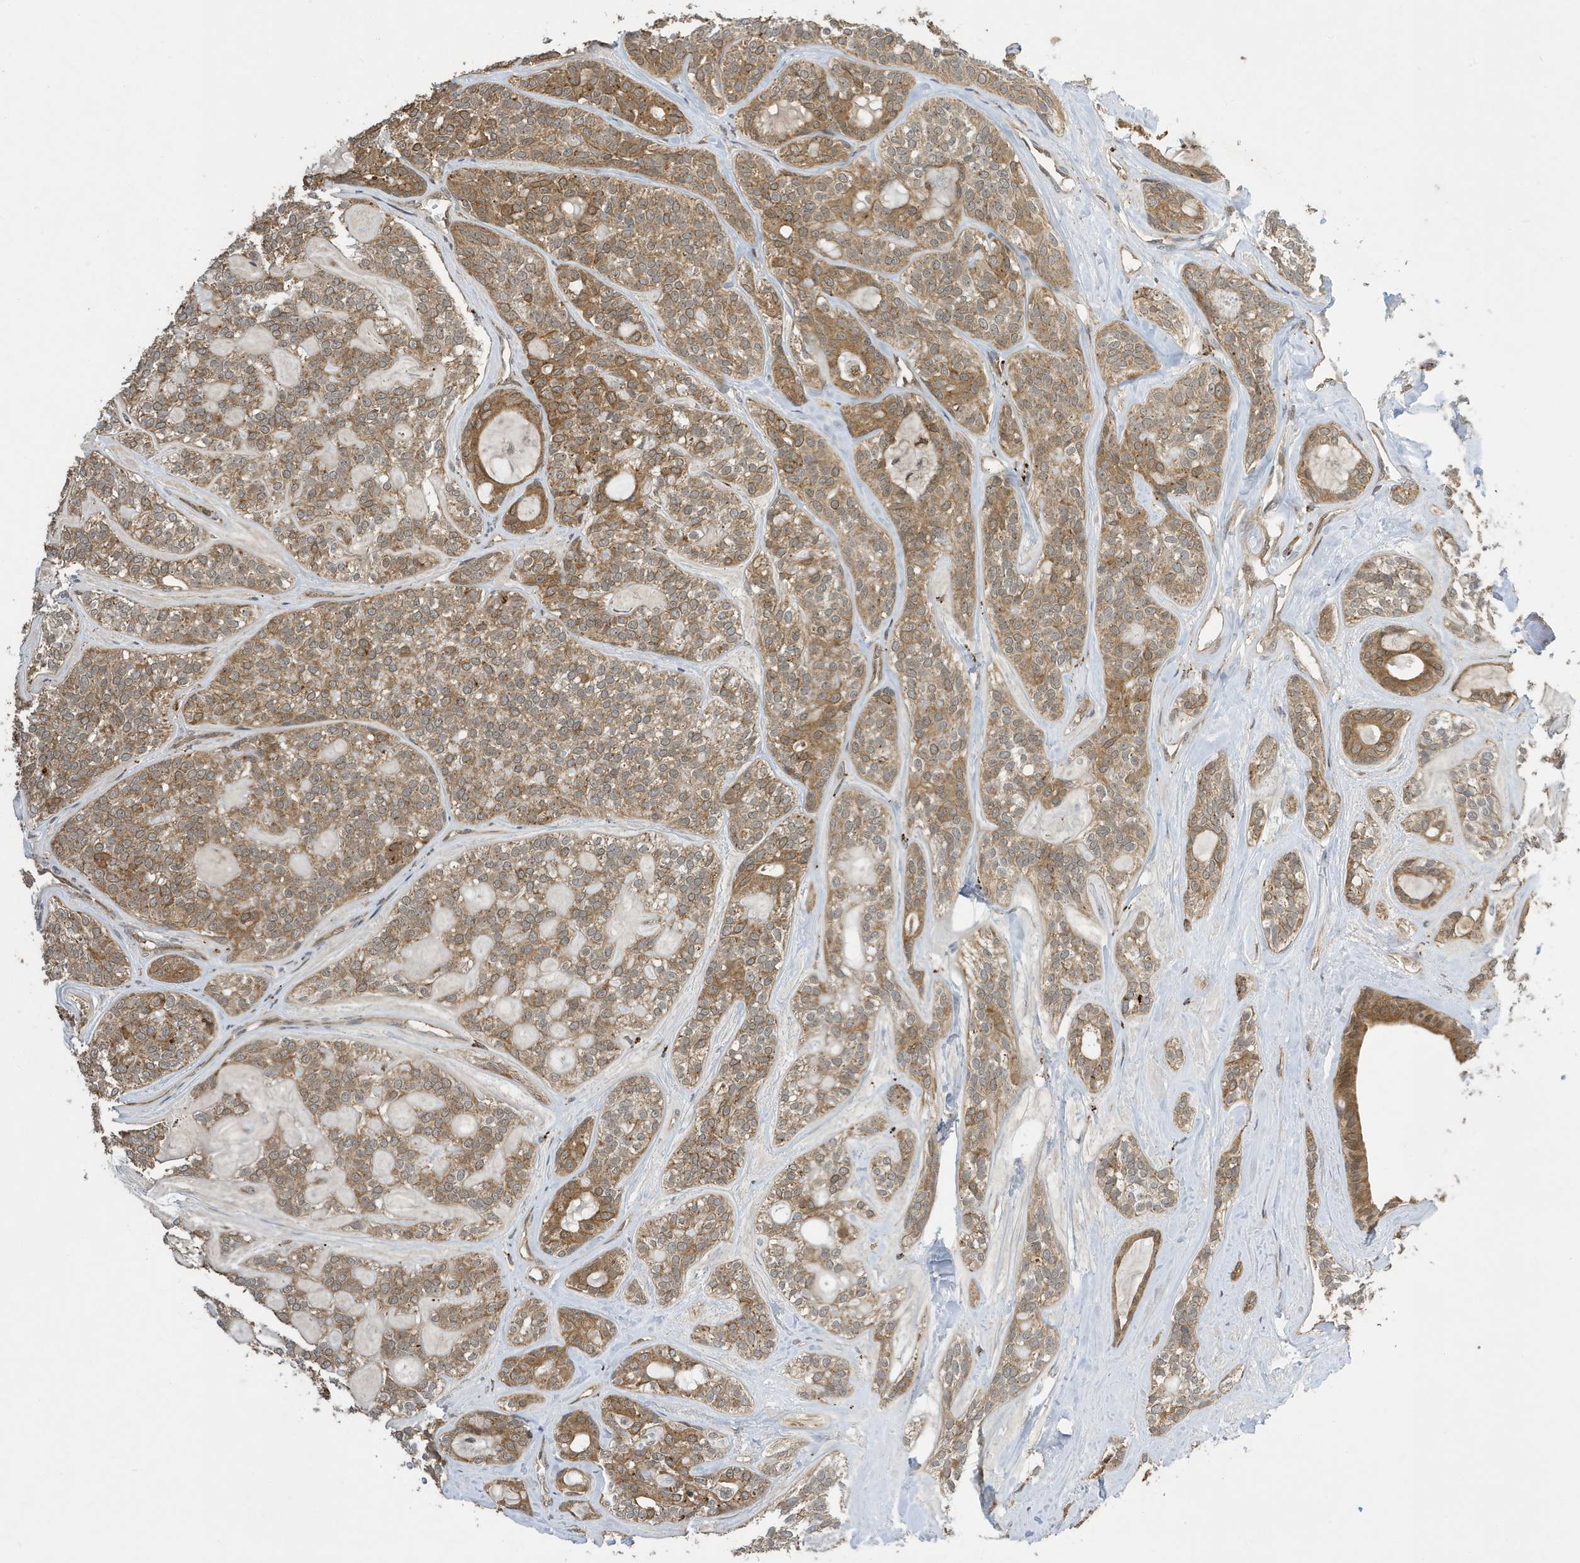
{"staining": {"intensity": "moderate", "quantity": ">75%", "location": "cytoplasmic/membranous"}, "tissue": "head and neck cancer", "cell_type": "Tumor cells", "image_type": "cancer", "snomed": [{"axis": "morphology", "description": "Adenocarcinoma, NOS"}, {"axis": "topography", "description": "Head-Neck"}], "caption": "Protein staining demonstrates moderate cytoplasmic/membranous staining in about >75% of tumor cells in adenocarcinoma (head and neck). The staining is performed using DAB brown chromogen to label protein expression. The nuclei are counter-stained blue using hematoxylin.", "gene": "NCOA7", "patient": {"sex": "male", "age": 66}}